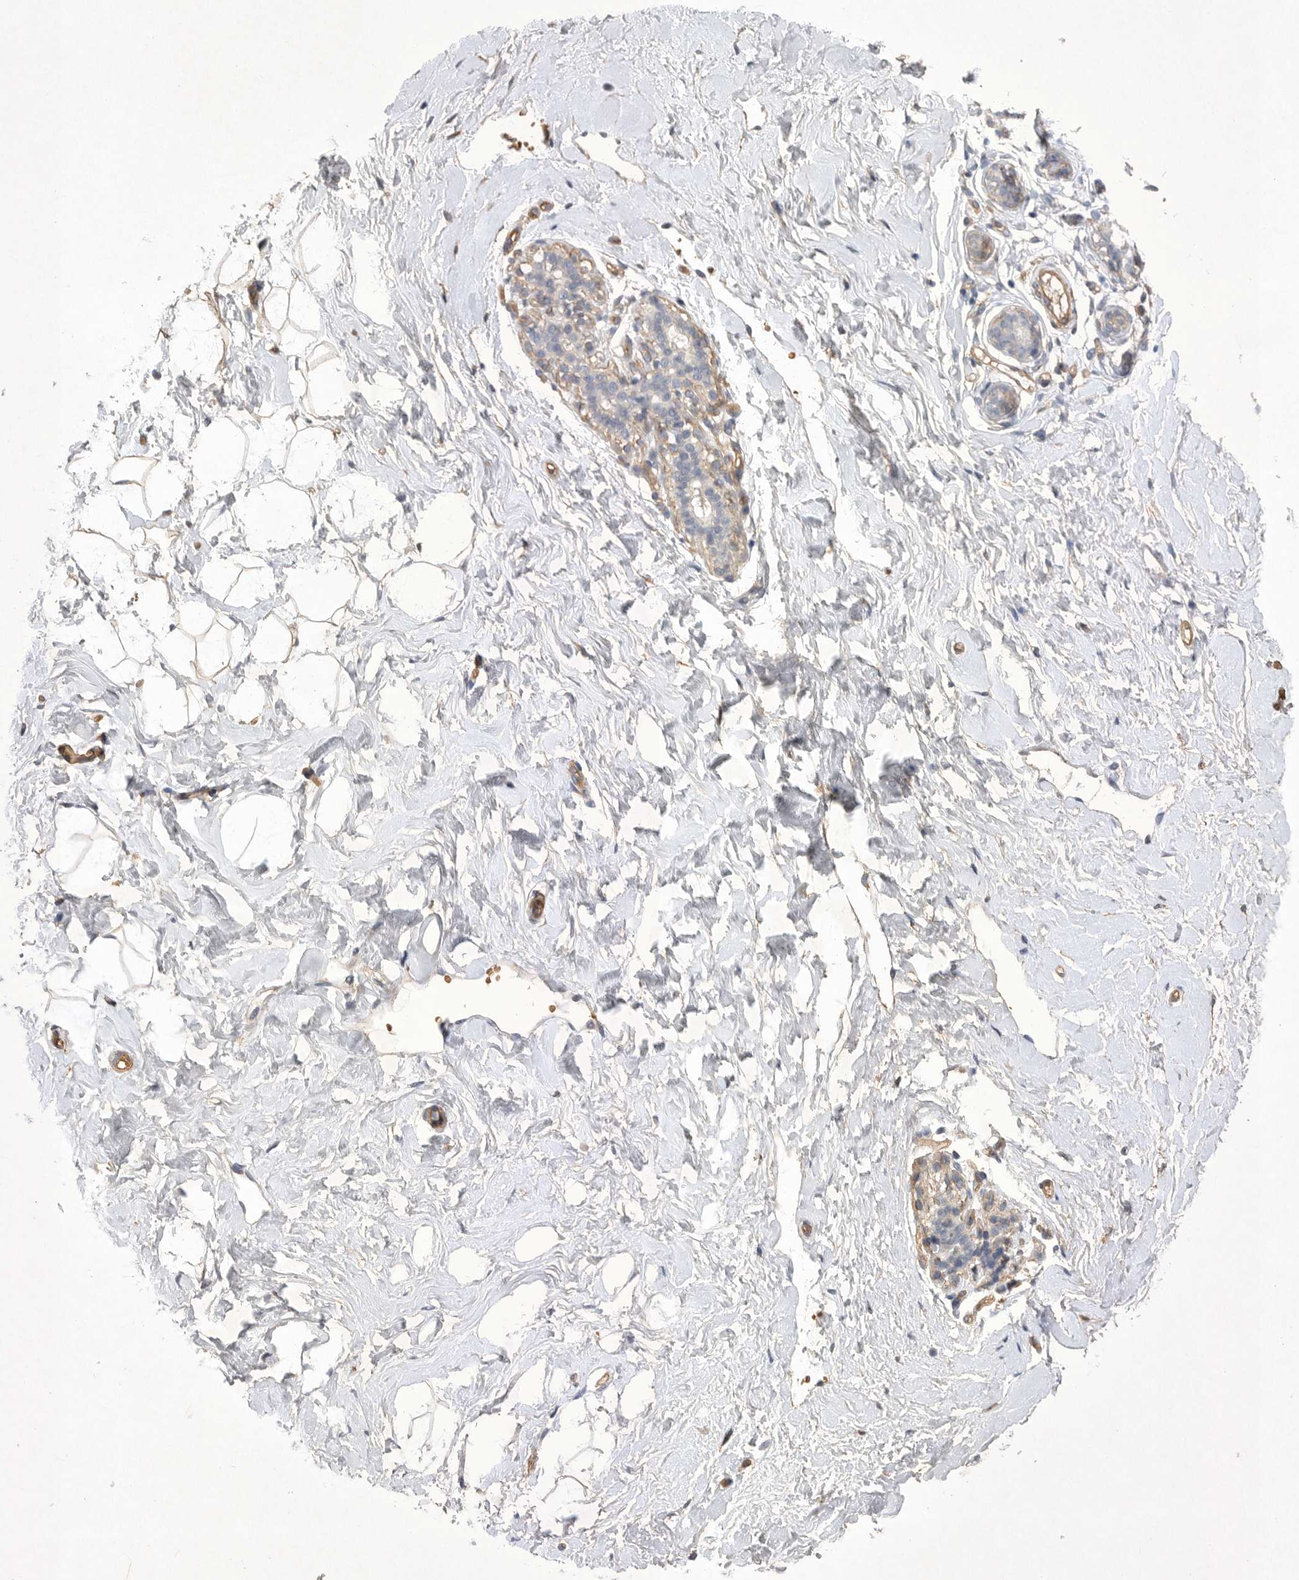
{"staining": {"intensity": "weak", "quantity": ">75%", "location": "cytoplasmic/membranous"}, "tissue": "breast", "cell_type": "Adipocytes", "image_type": "normal", "snomed": [{"axis": "morphology", "description": "Normal tissue, NOS"}, {"axis": "topography", "description": "Breast"}], "caption": "Protein analysis of unremarkable breast demonstrates weak cytoplasmic/membranous expression in approximately >75% of adipocytes.", "gene": "ANKFY1", "patient": {"sex": "female", "age": 23}}